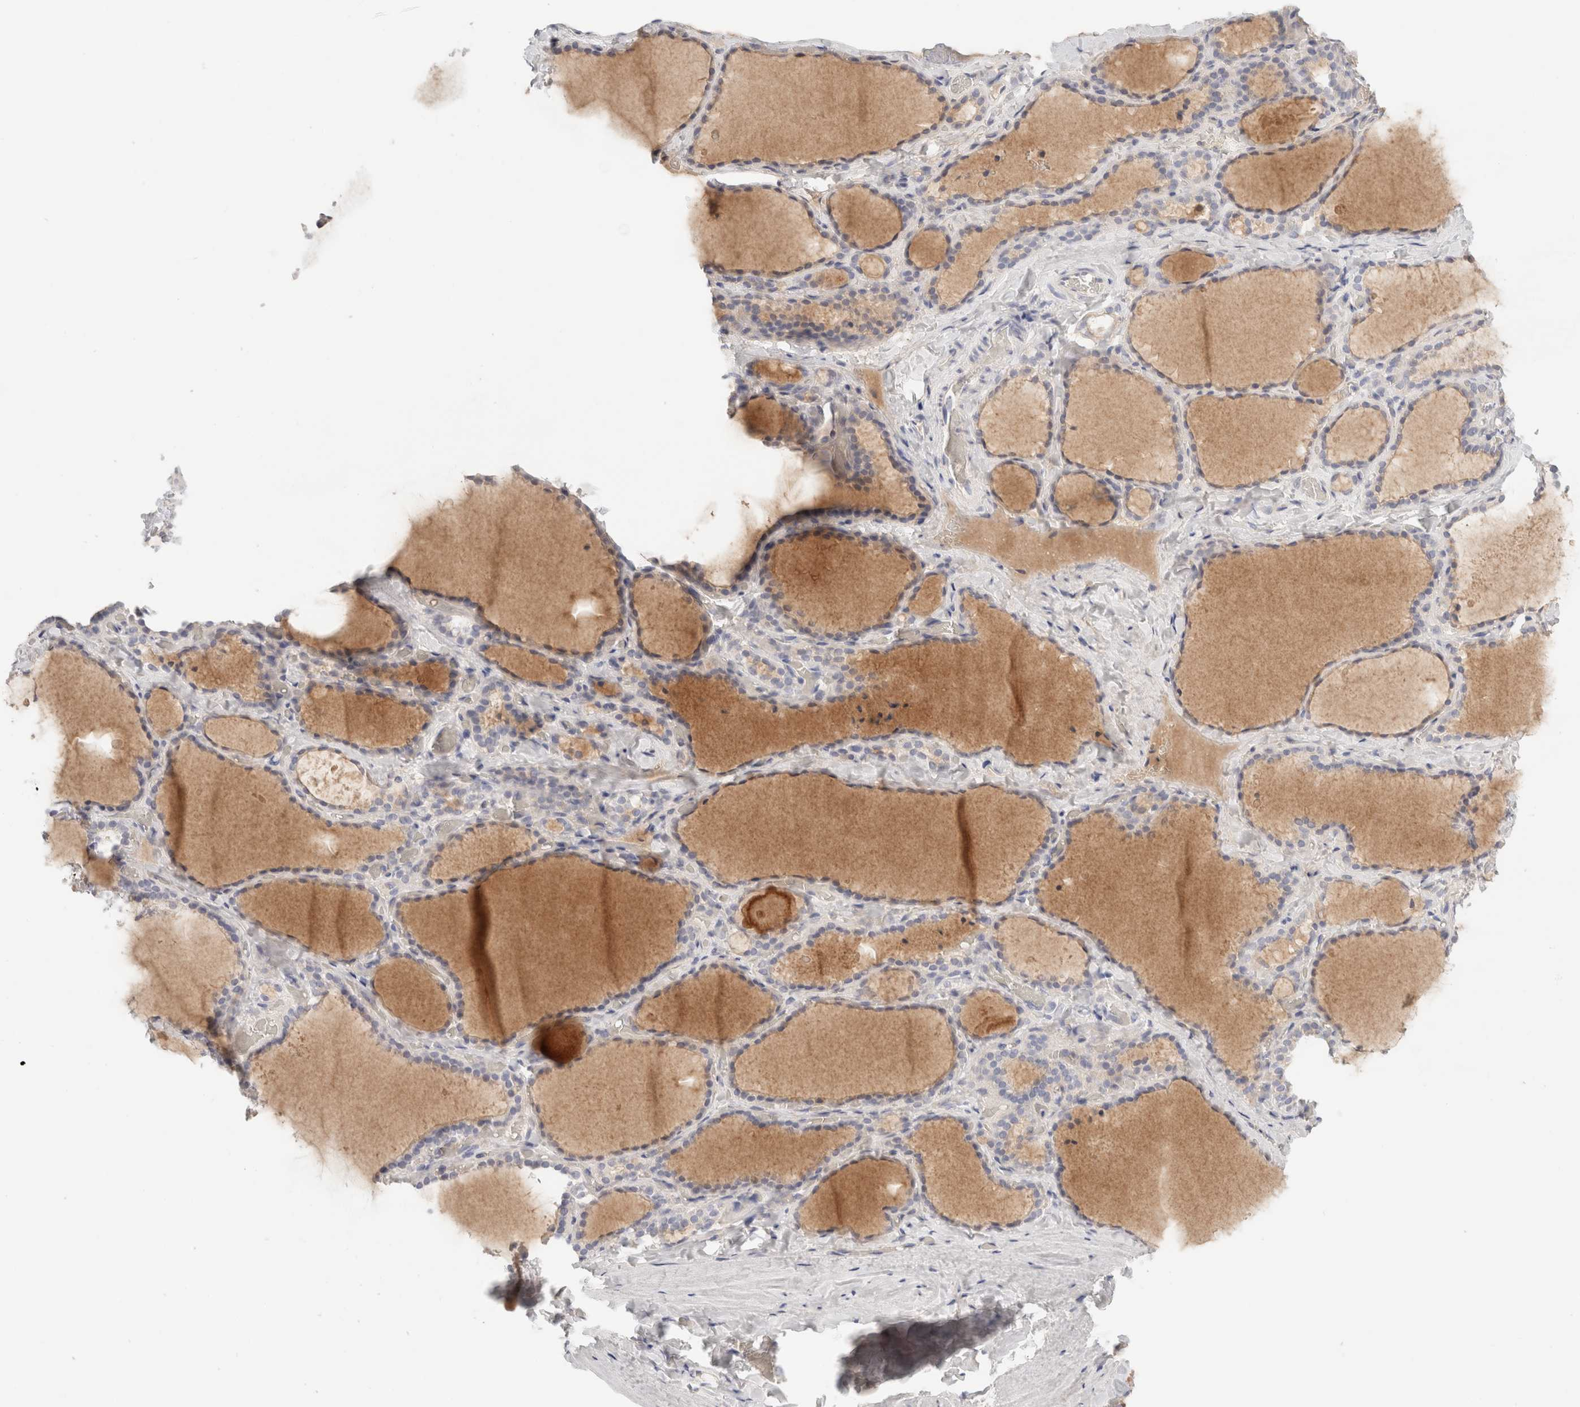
{"staining": {"intensity": "negative", "quantity": "none", "location": "none"}, "tissue": "thyroid gland", "cell_type": "Glandular cells", "image_type": "normal", "snomed": [{"axis": "morphology", "description": "Normal tissue, NOS"}, {"axis": "topography", "description": "Thyroid gland"}], "caption": "This is an immunohistochemistry histopathology image of unremarkable thyroid gland. There is no expression in glandular cells.", "gene": "SCGB2A2", "patient": {"sex": "female", "age": 22}}